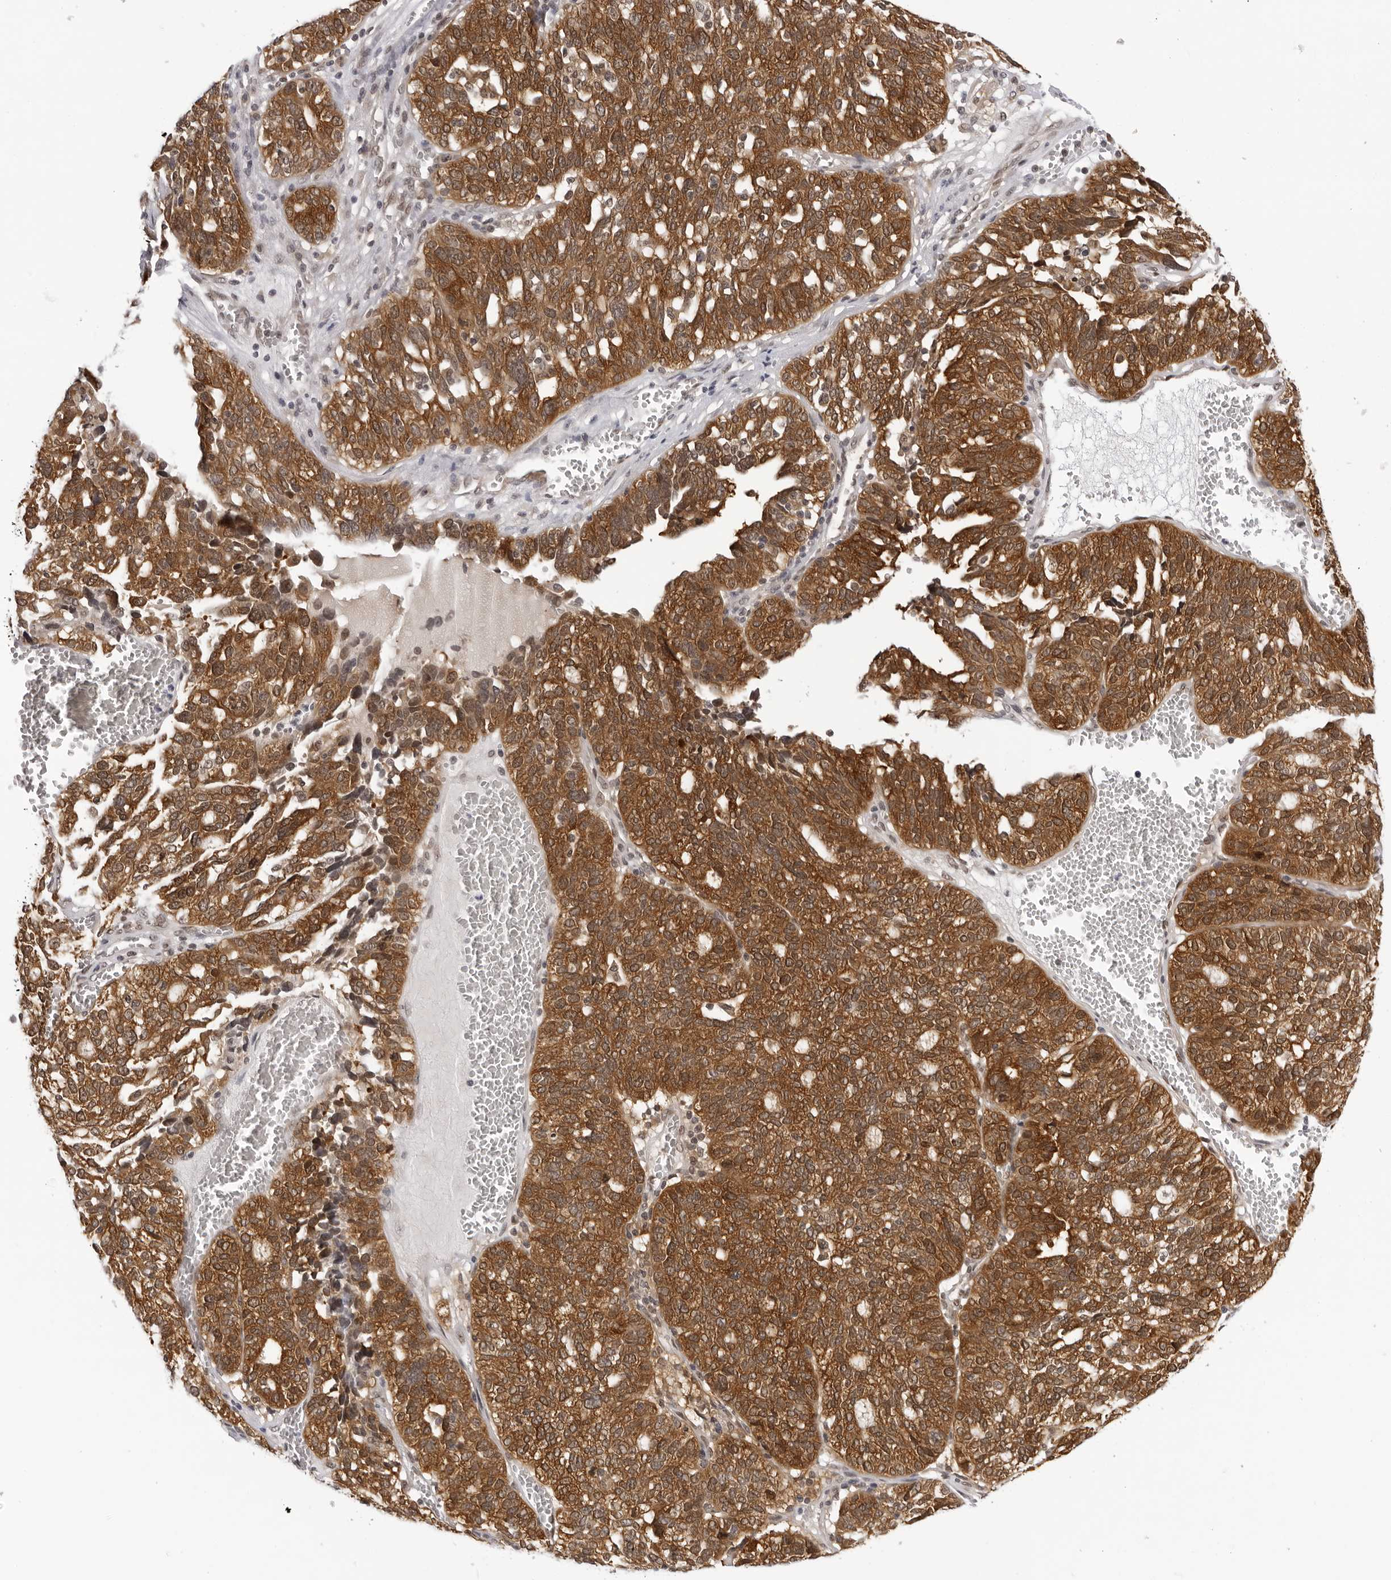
{"staining": {"intensity": "moderate", "quantity": ">75%", "location": "cytoplasmic/membranous"}, "tissue": "ovarian cancer", "cell_type": "Tumor cells", "image_type": "cancer", "snomed": [{"axis": "morphology", "description": "Cystadenocarcinoma, serous, NOS"}, {"axis": "topography", "description": "Ovary"}], "caption": "DAB immunohistochemical staining of ovarian cancer (serous cystadenocarcinoma) reveals moderate cytoplasmic/membranous protein expression in about >75% of tumor cells. Nuclei are stained in blue.", "gene": "WDR77", "patient": {"sex": "female", "age": 59}}